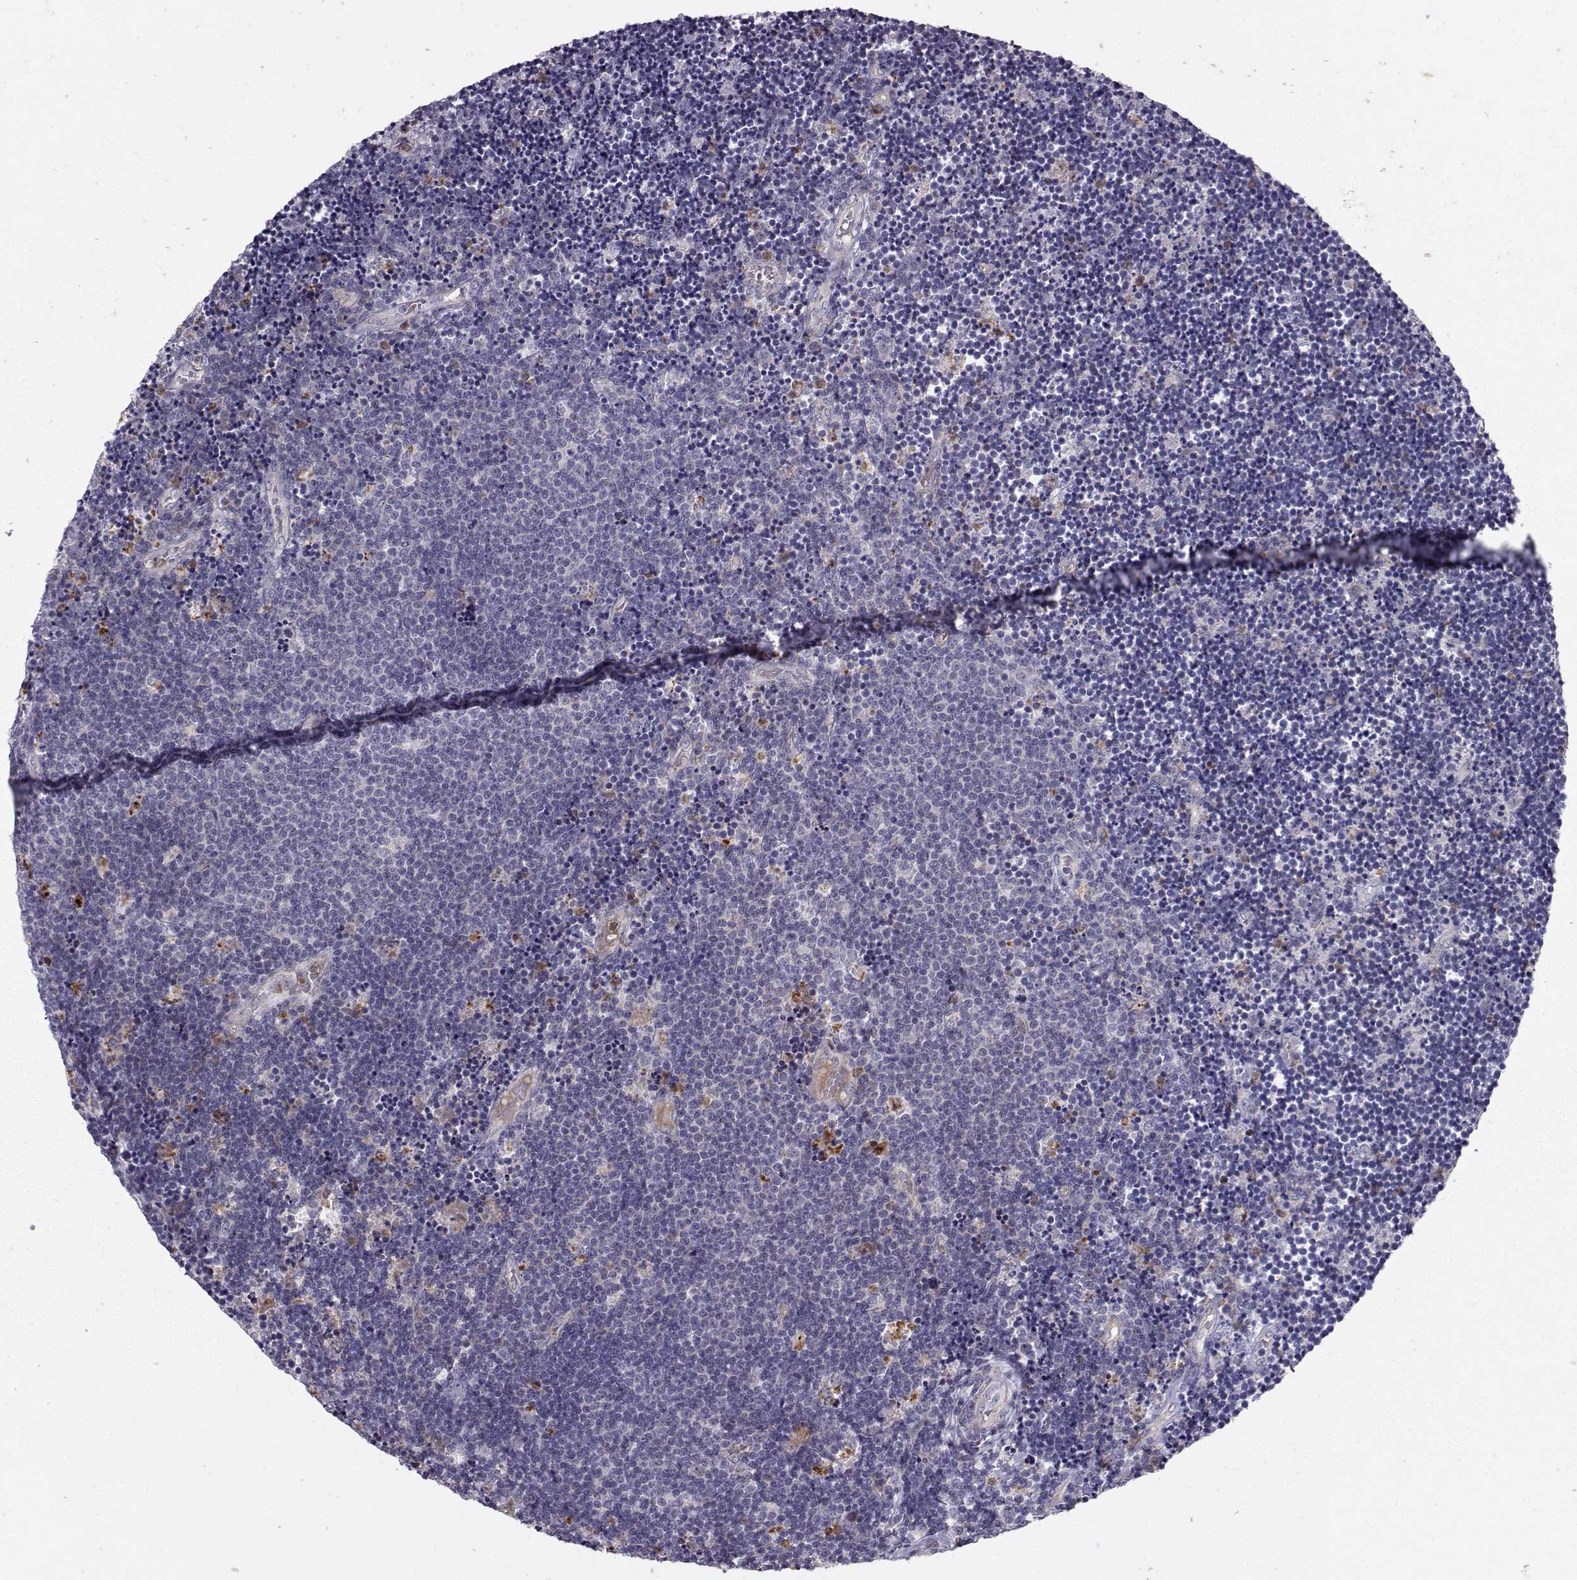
{"staining": {"intensity": "negative", "quantity": "none", "location": "none"}, "tissue": "lymphoma", "cell_type": "Tumor cells", "image_type": "cancer", "snomed": [{"axis": "morphology", "description": "Malignant lymphoma, non-Hodgkin's type, Low grade"}, {"axis": "topography", "description": "Brain"}], "caption": "Tumor cells show no significant staining in lymphoma.", "gene": "OPRD1", "patient": {"sex": "female", "age": 66}}